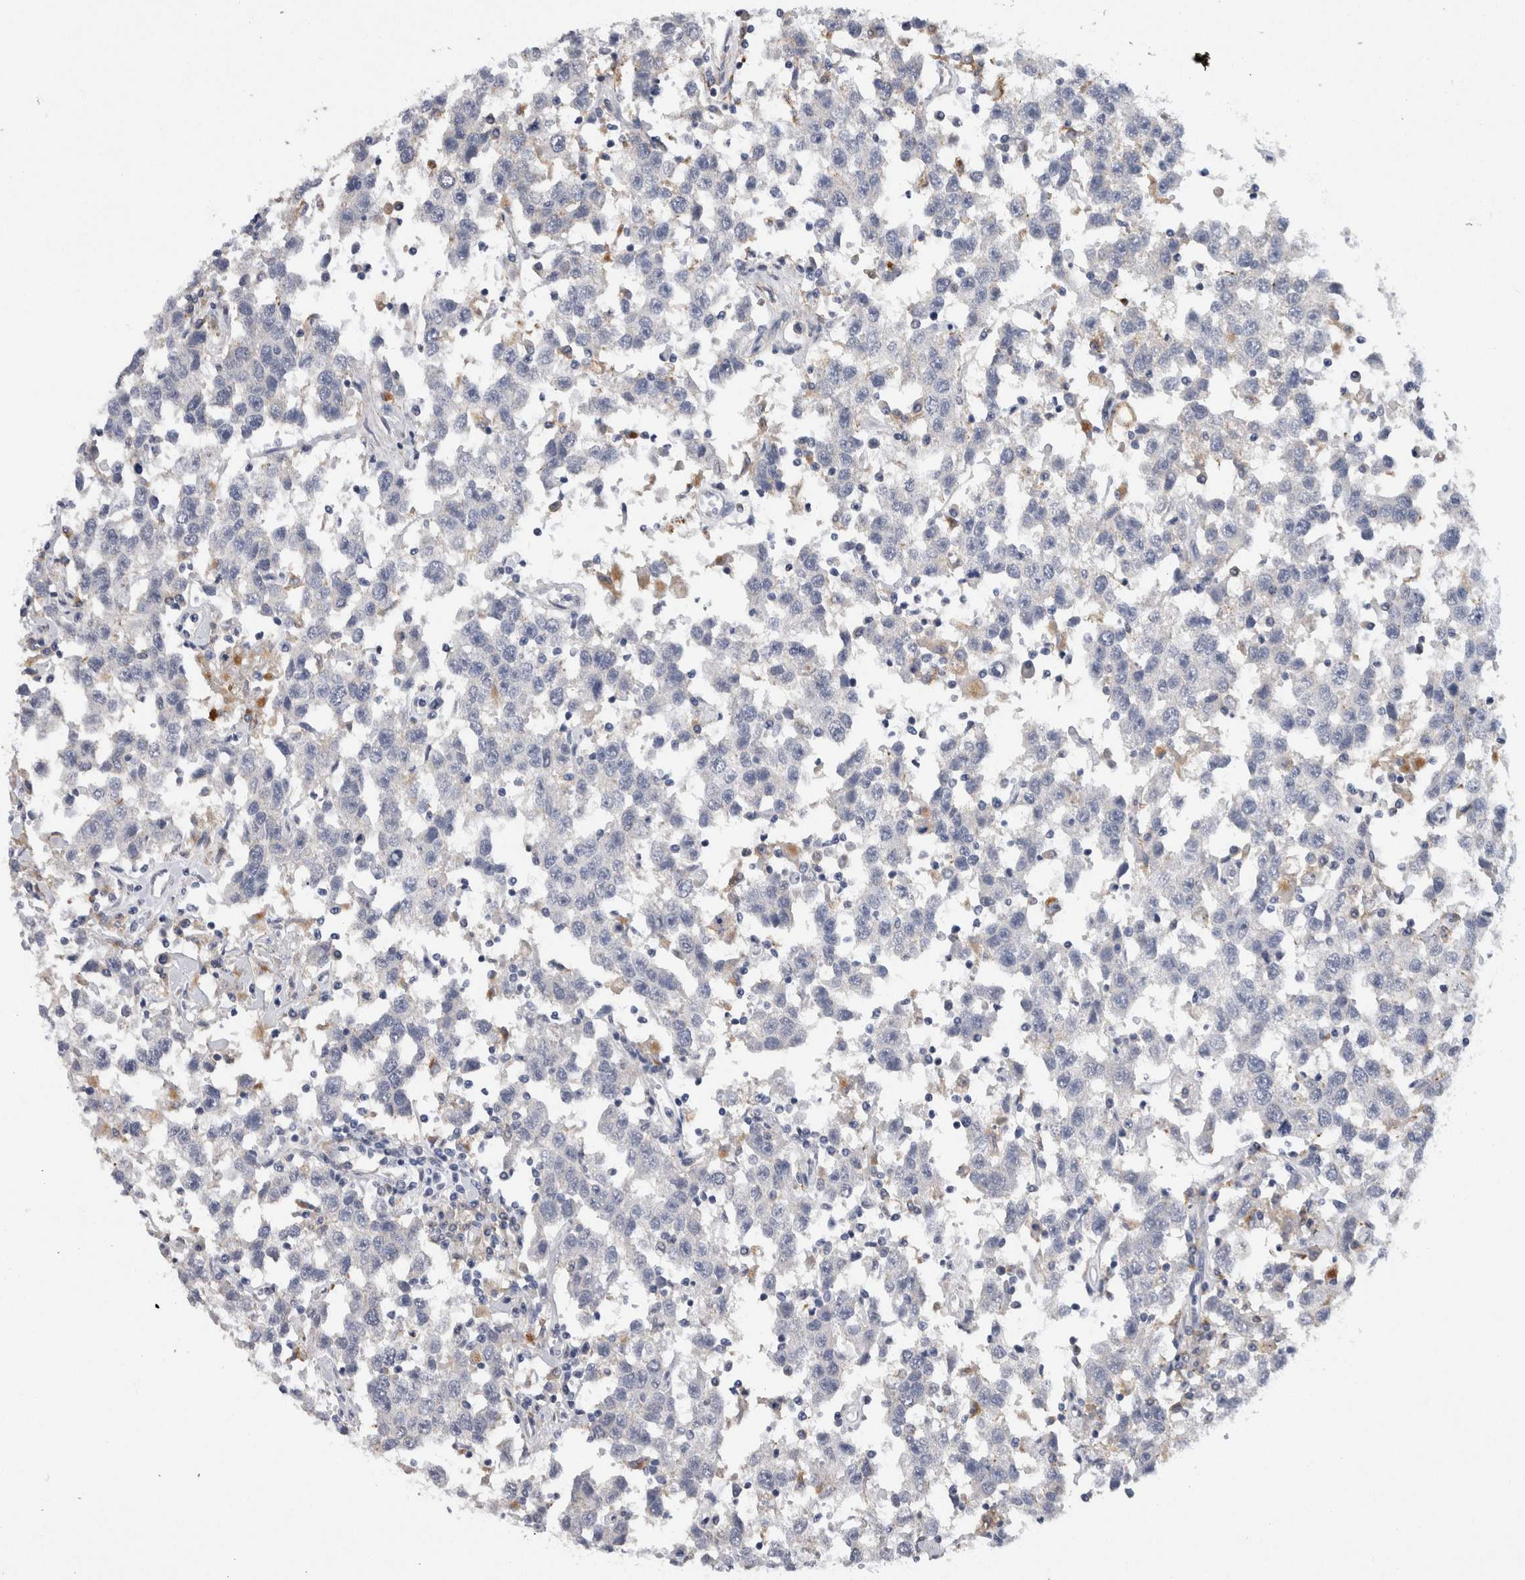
{"staining": {"intensity": "negative", "quantity": "none", "location": "none"}, "tissue": "testis cancer", "cell_type": "Tumor cells", "image_type": "cancer", "snomed": [{"axis": "morphology", "description": "Seminoma, NOS"}, {"axis": "topography", "description": "Testis"}], "caption": "A high-resolution micrograph shows immunohistochemistry staining of testis cancer, which displays no significant positivity in tumor cells.", "gene": "CD63", "patient": {"sex": "male", "age": 41}}